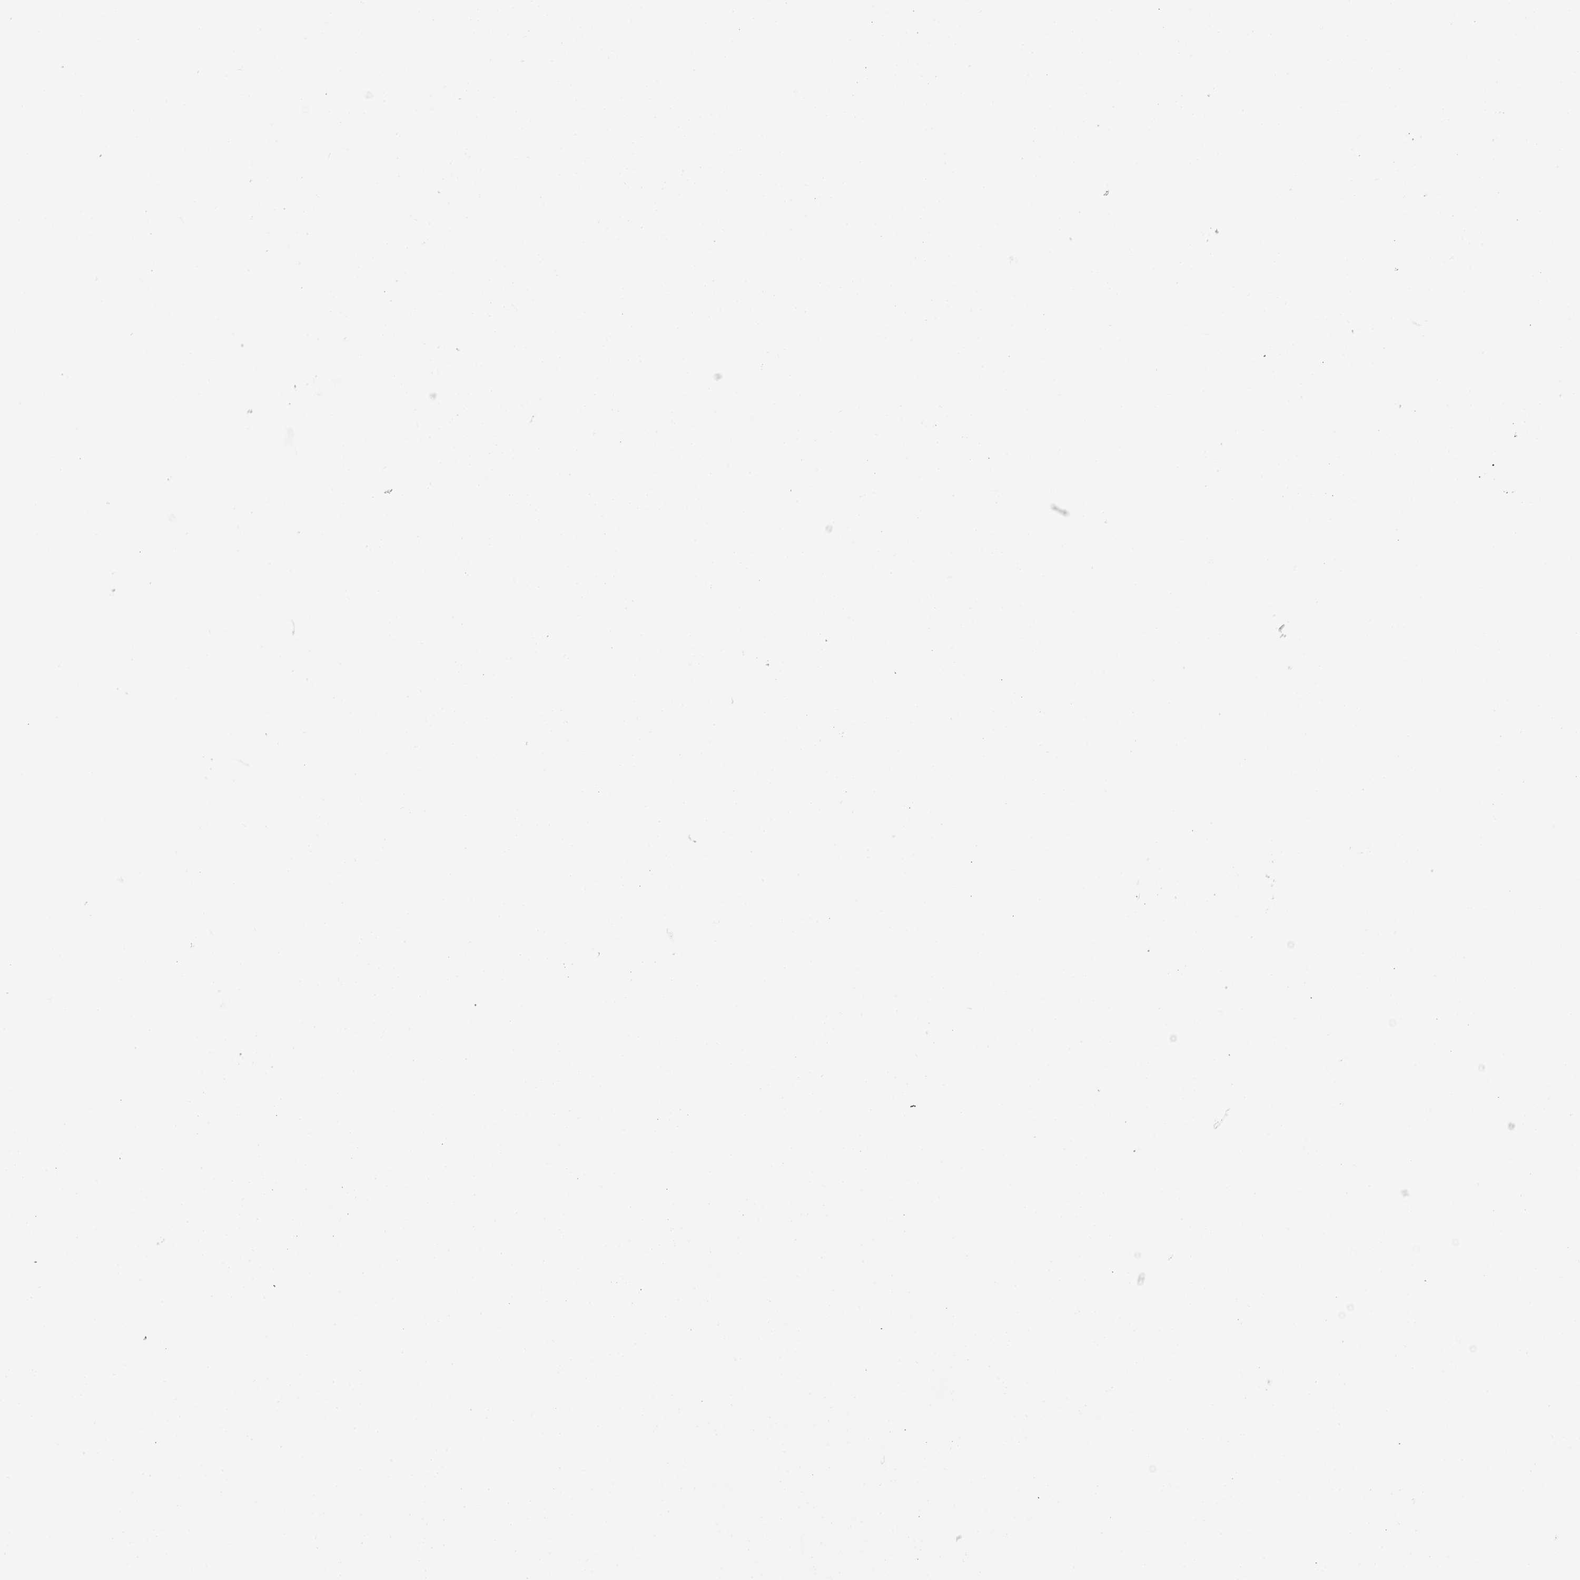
{"staining": {"intensity": "negative", "quantity": "none", "location": "none"}, "tissue": "colorectal cancer", "cell_type": "Tumor cells", "image_type": "cancer", "snomed": [{"axis": "morphology", "description": "Adenocarcinoma, NOS"}, {"axis": "topography", "description": "Colon"}], "caption": "Tumor cells are negative for protein expression in human adenocarcinoma (colorectal).", "gene": "CNTN1", "patient": {"sex": "female", "age": 48}}